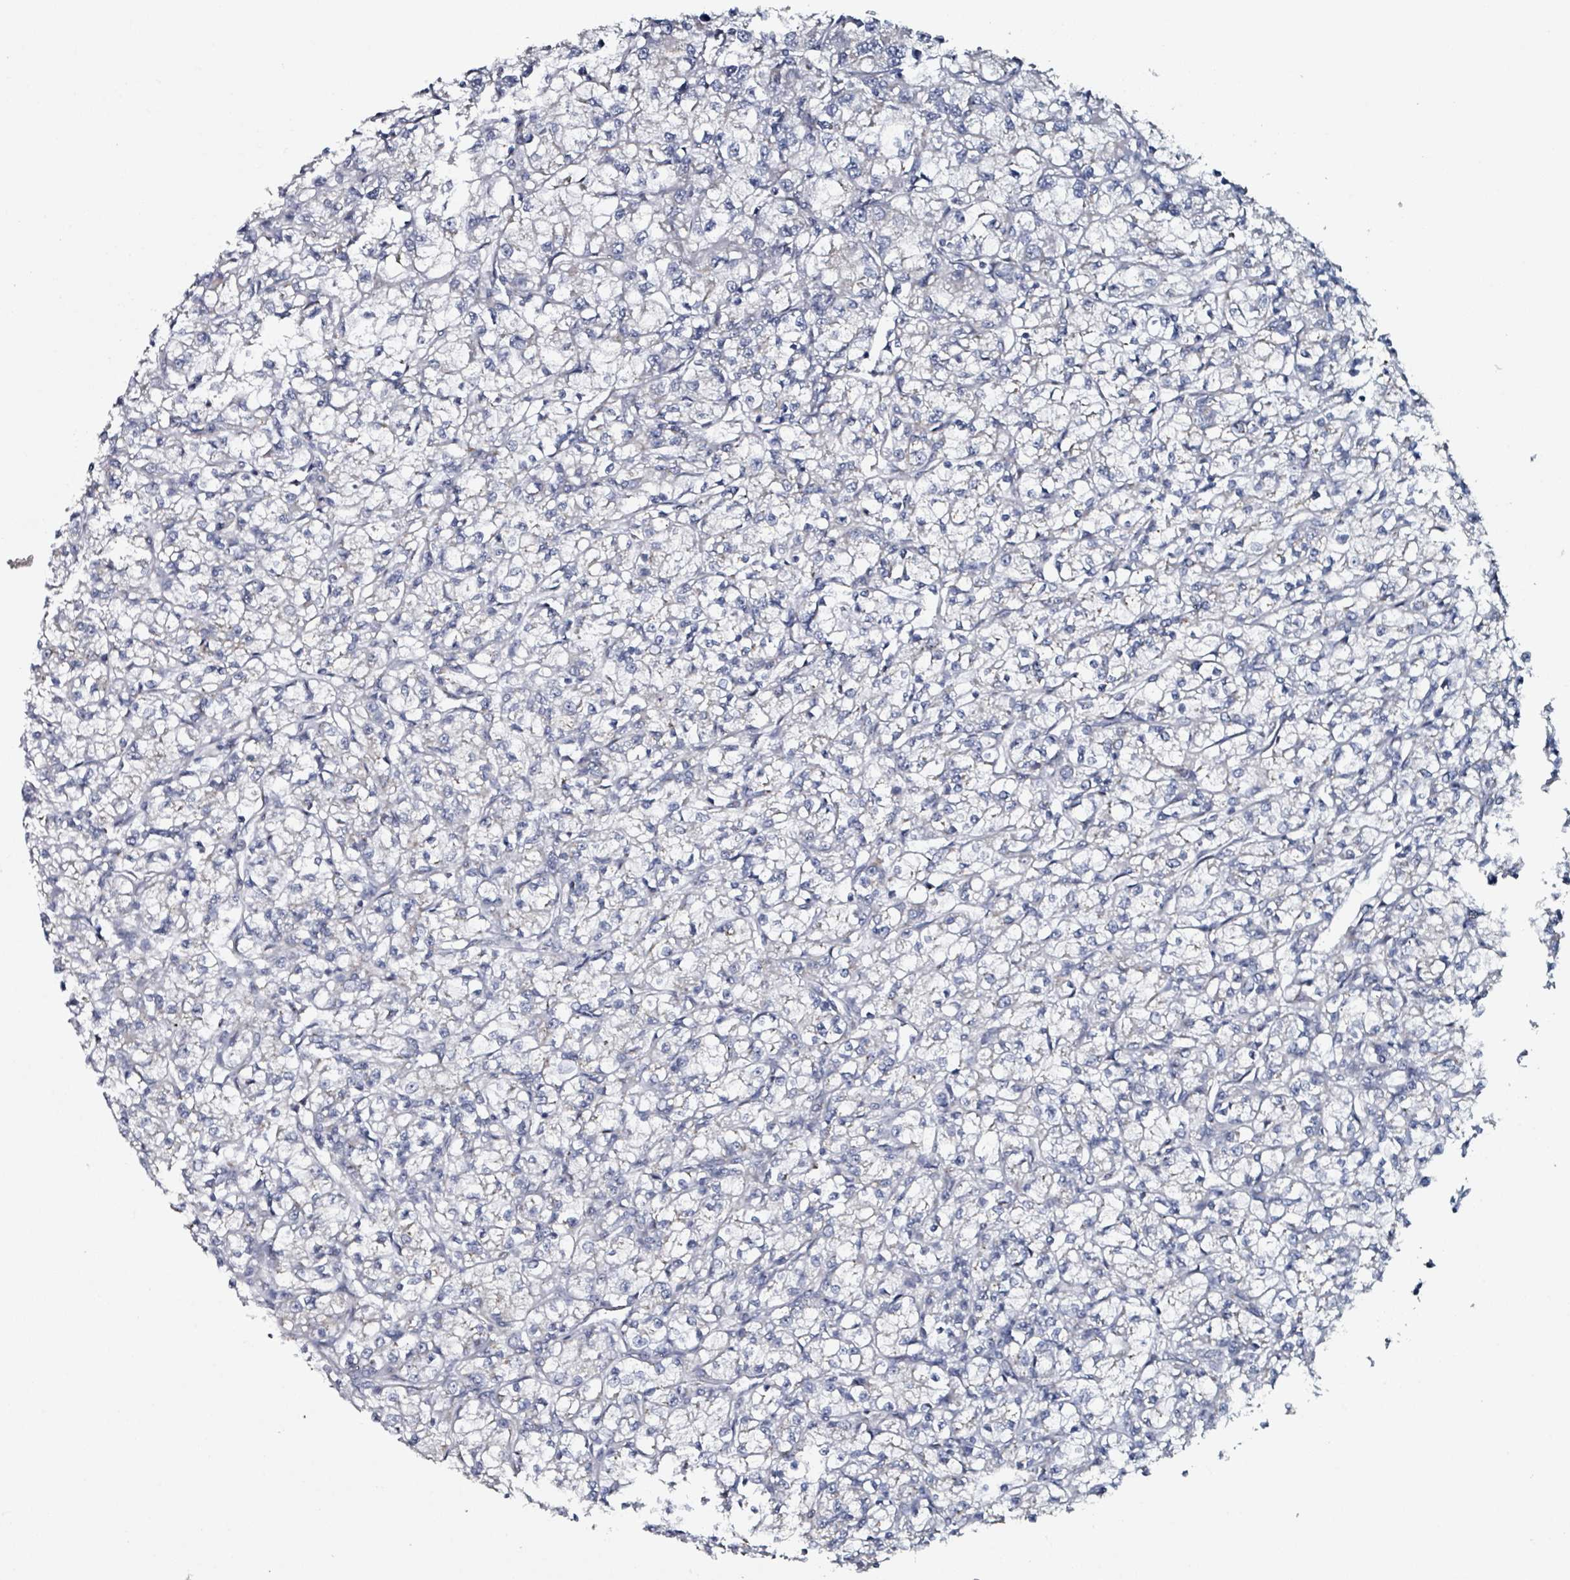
{"staining": {"intensity": "negative", "quantity": "none", "location": "none"}, "tissue": "renal cancer", "cell_type": "Tumor cells", "image_type": "cancer", "snomed": [{"axis": "morphology", "description": "Adenocarcinoma, NOS"}, {"axis": "topography", "description": "Kidney"}], "caption": "Micrograph shows no significant protein expression in tumor cells of renal cancer (adenocarcinoma).", "gene": "B3GAT3", "patient": {"sex": "female", "age": 59}}